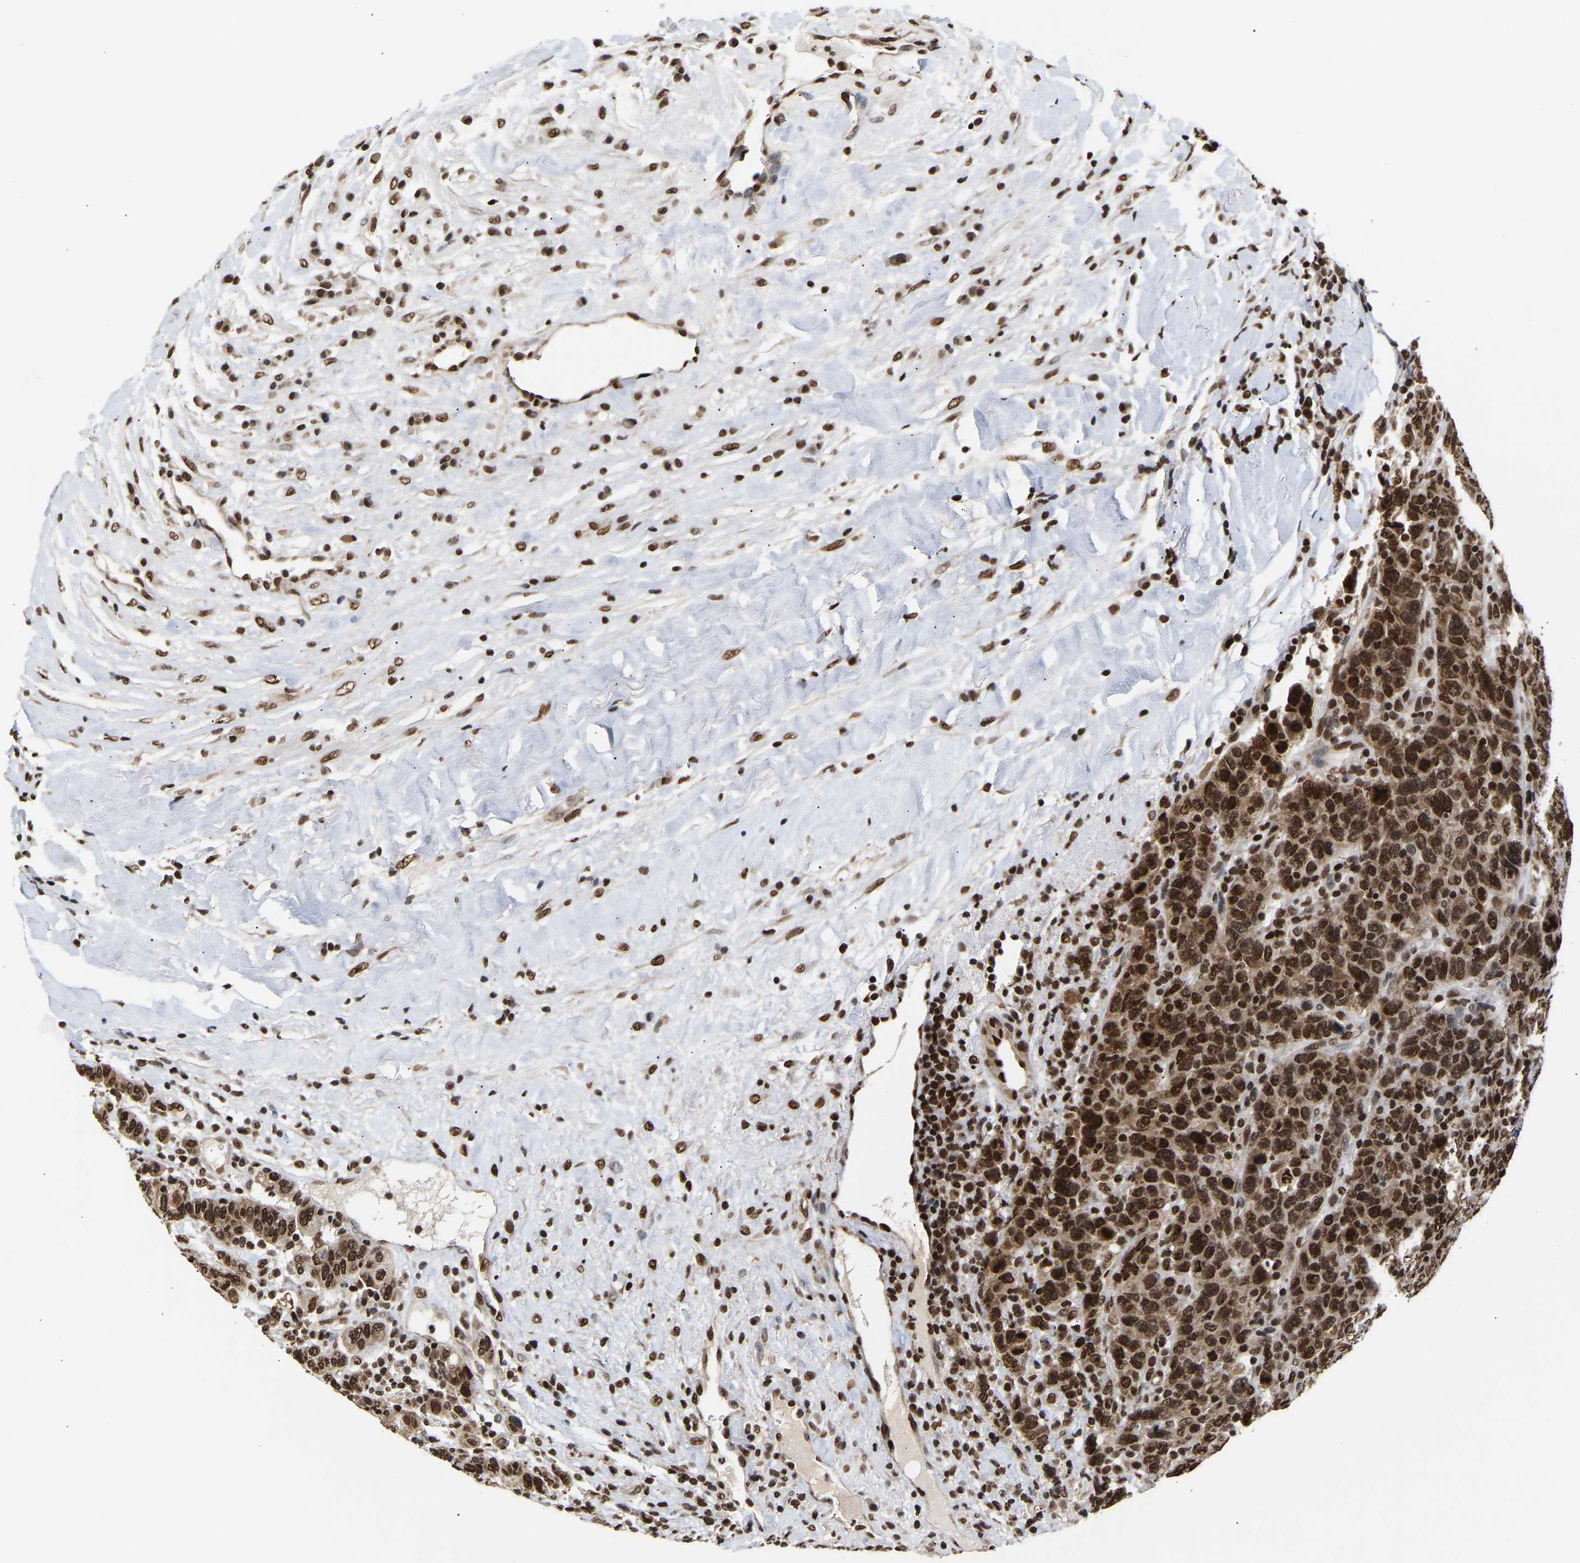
{"staining": {"intensity": "strong", "quantity": ">75%", "location": "cytoplasmic/membranous,nuclear"}, "tissue": "breast cancer", "cell_type": "Tumor cells", "image_type": "cancer", "snomed": [{"axis": "morphology", "description": "Duct carcinoma"}, {"axis": "topography", "description": "Breast"}], "caption": "Breast cancer stained for a protein (brown) displays strong cytoplasmic/membranous and nuclear positive staining in about >75% of tumor cells.", "gene": "PSIP1", "patient": {"sex": "female", "age": 37}}